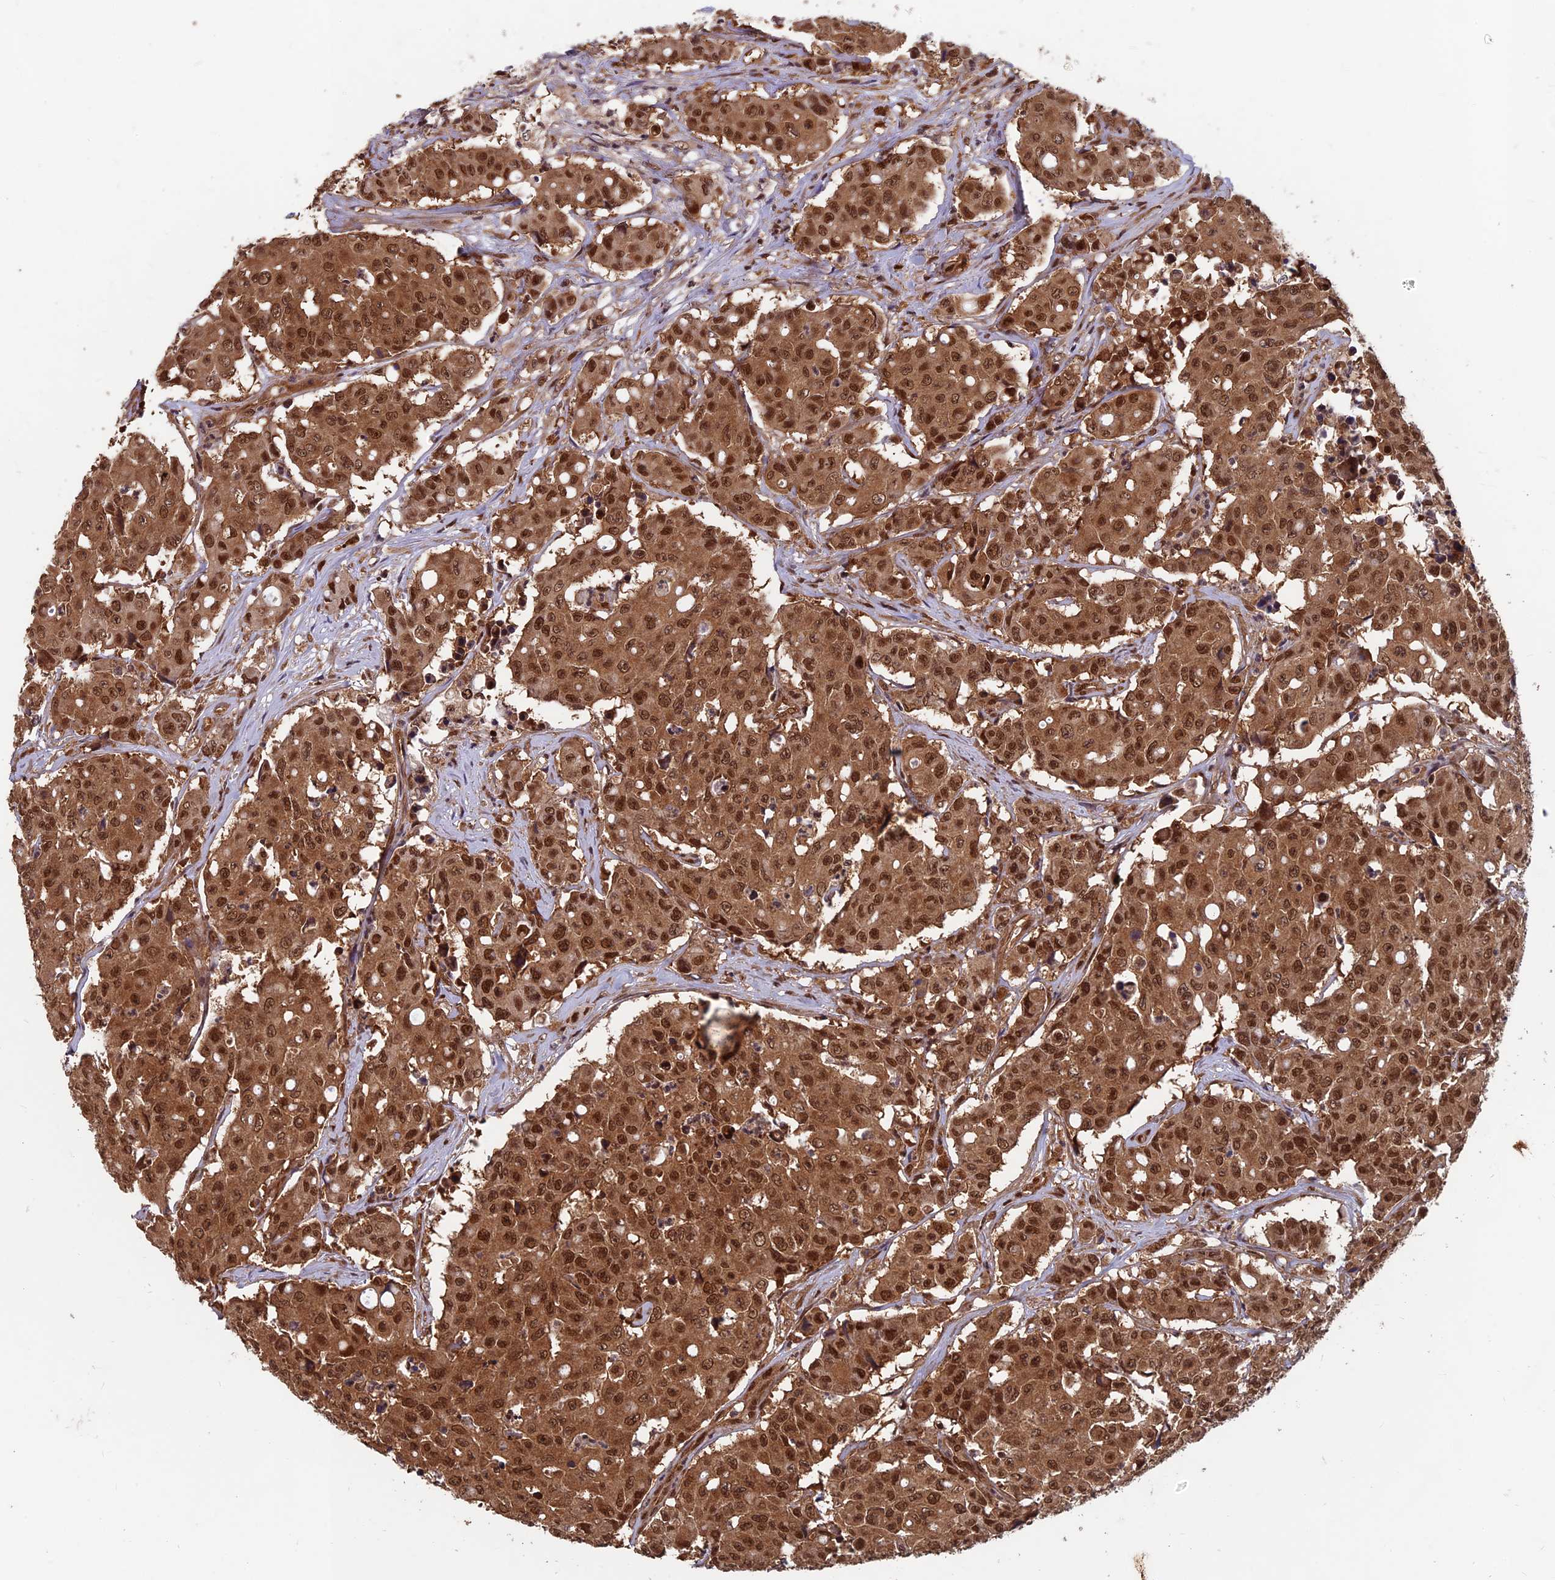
{"staining": {"intensity": "strong", "quantity": ">75%", "location": "cytoplasmic/membranous,nuclear"}, "tissue": "colorectal cancer", "cell_type": "Tumor cells", "image_type": "cancer", "snomed": [{"axis": "morphology", "description": "Adenocarcinoma, NOS"}, {"axis": "topography", "description": "Colon"}], "caption": "DAB (3,3'-diaminobenzidine) immunohistochemical staining of colorectal cancer shows strong cytoplasmic/membranous and nuclear protein staining in approximately >75% of tumor cells. The staining is performed using DAB (3,3'-diaminobenzidine) brown chromogen to label protein expression. The nuclei are counter-stained blue using hematoxylin.", "gene": "FAM53C", "patient": {"sex": "male", "age": 51}}